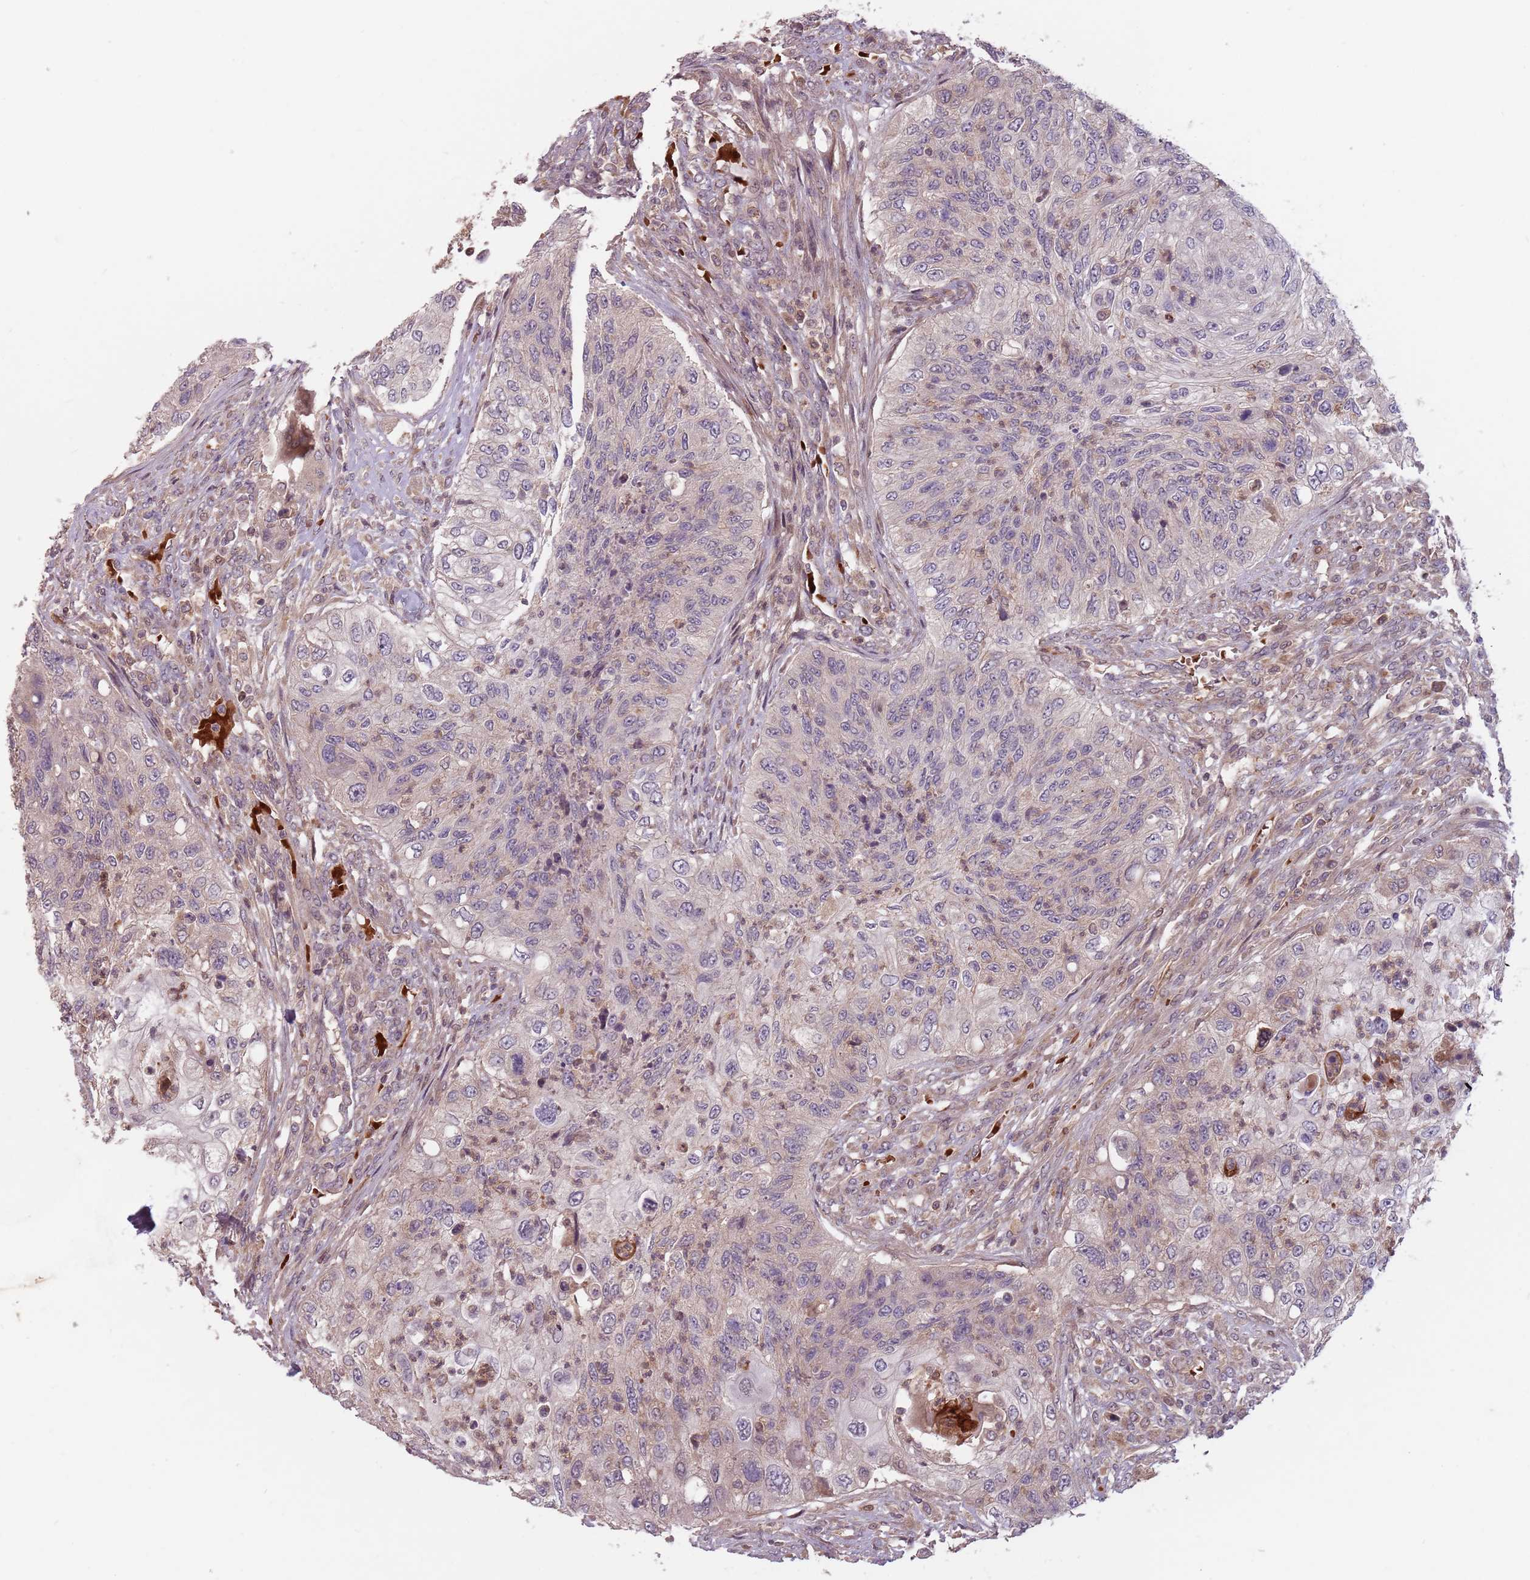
{"staining": {"intensity": "weak", "quantity": "<25%", "location": "cytoplasmic/membranous"}, "tissue": "urothelial cancer", "cell_type": "Tumor cells", "image_type": "cancer", "snomed": [{"axis": "morphology", "description": "Urothelial carcinoma, High grade"}, {"axis": "topography", "description": "Urinary bladder"}], "caption": "DAB immunohistochemical staining of urothelial cancer demonstrates no significant positivity in tumor cells.", "gene": "GPR180", "patient": {"sex": "female", "age": 60}}